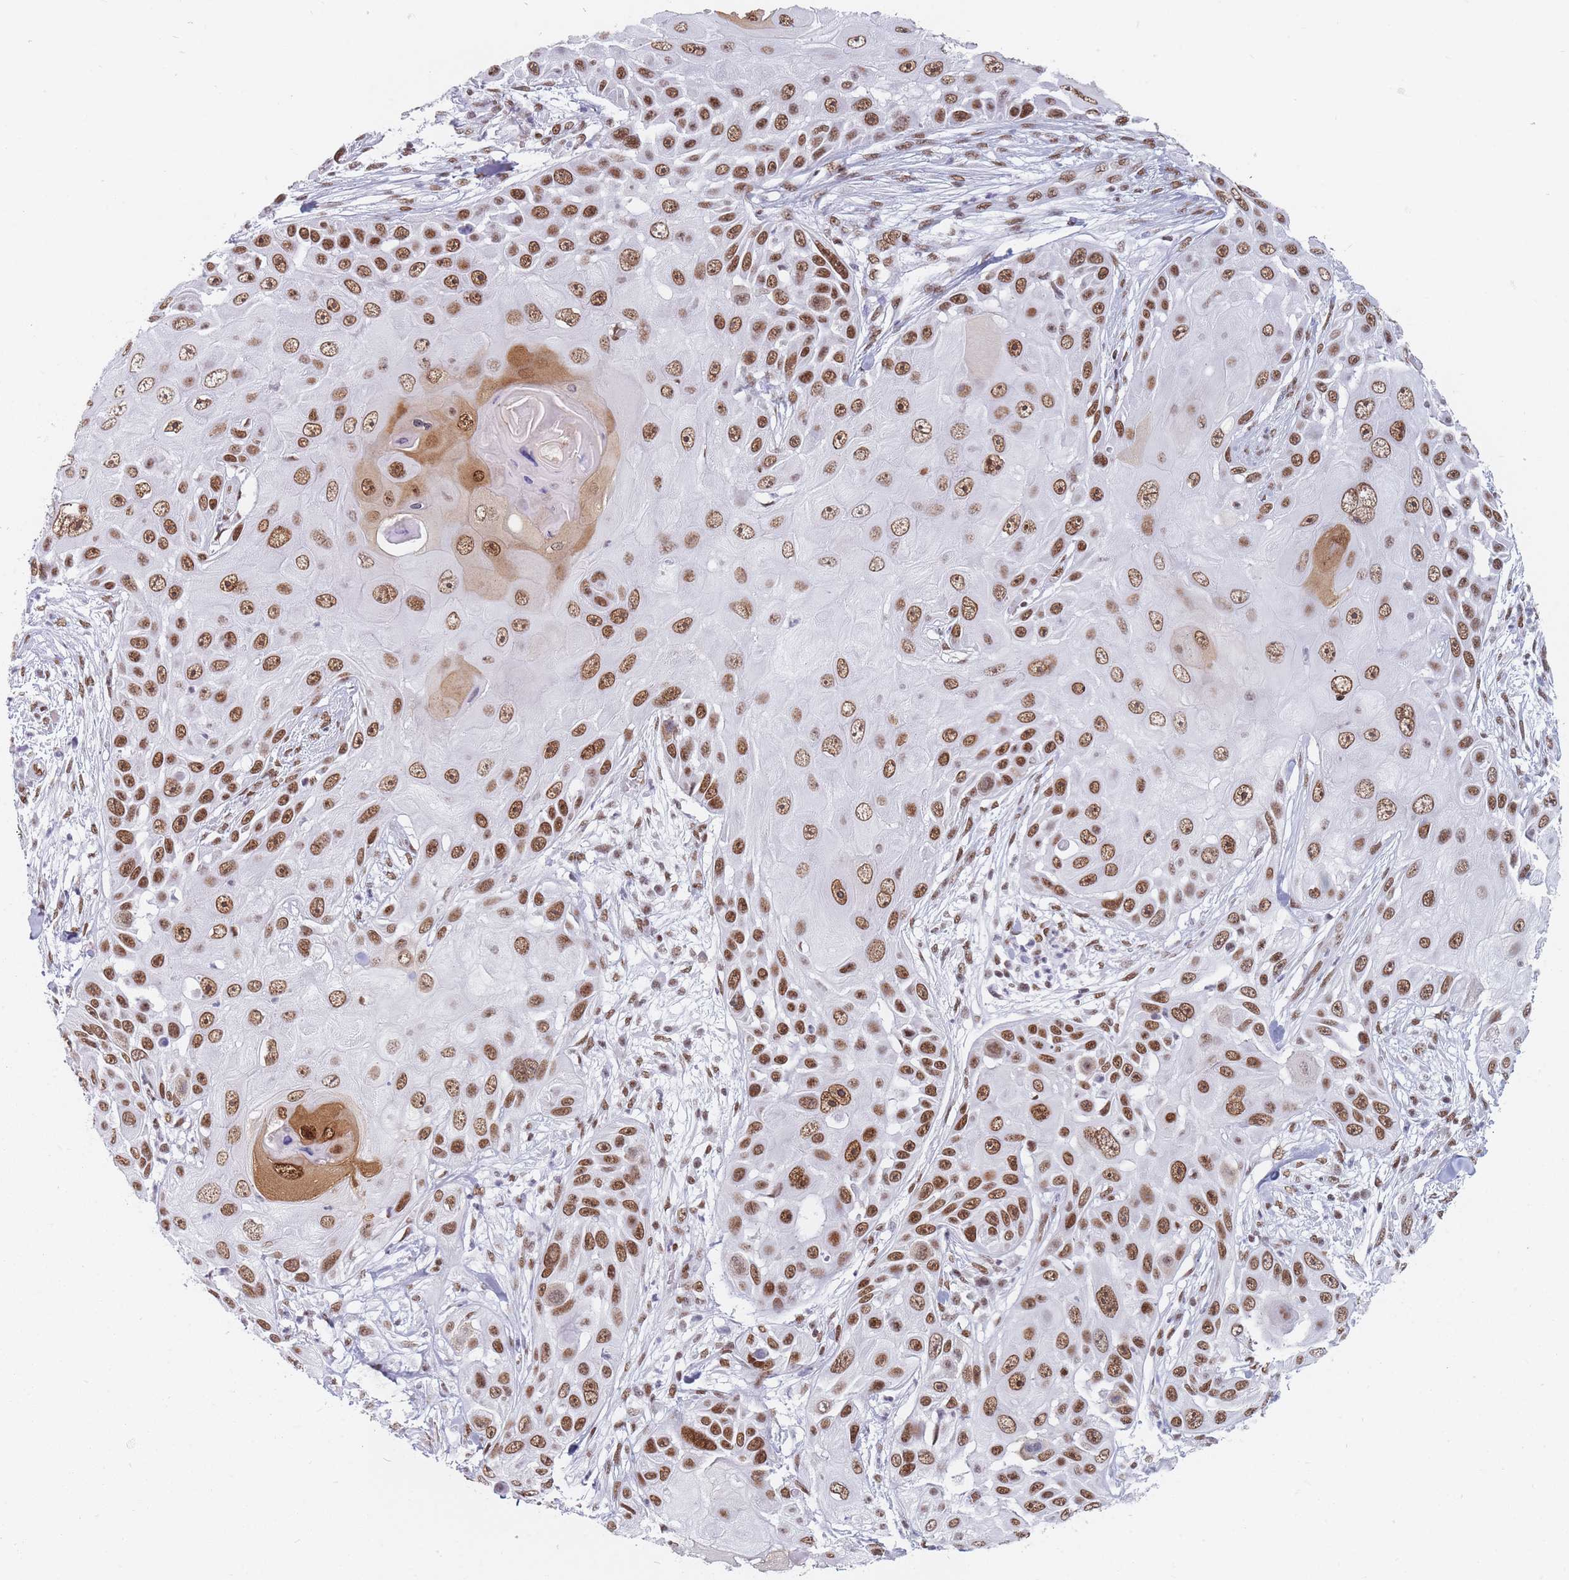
{"staining": {"intensity": "moderate", "quantity": ">75%", "location": "nuclear"}, "tissue": "skin cancer", "cell_type": "Tumor cells", "image_type": "cancer", "snomed": [{"axis": "morphology", "description": "Squamous cell carcinoma, NOS"}, {"axis": "topography", "description": "Skin"}], "caption": "The immunohistochemical stain highlights moderate nuclear expression in tumor cells of skin squamous cell carcinoma tissue.", "gene": "SAFB2", "patient": {"sex": "female", "age": 44}}